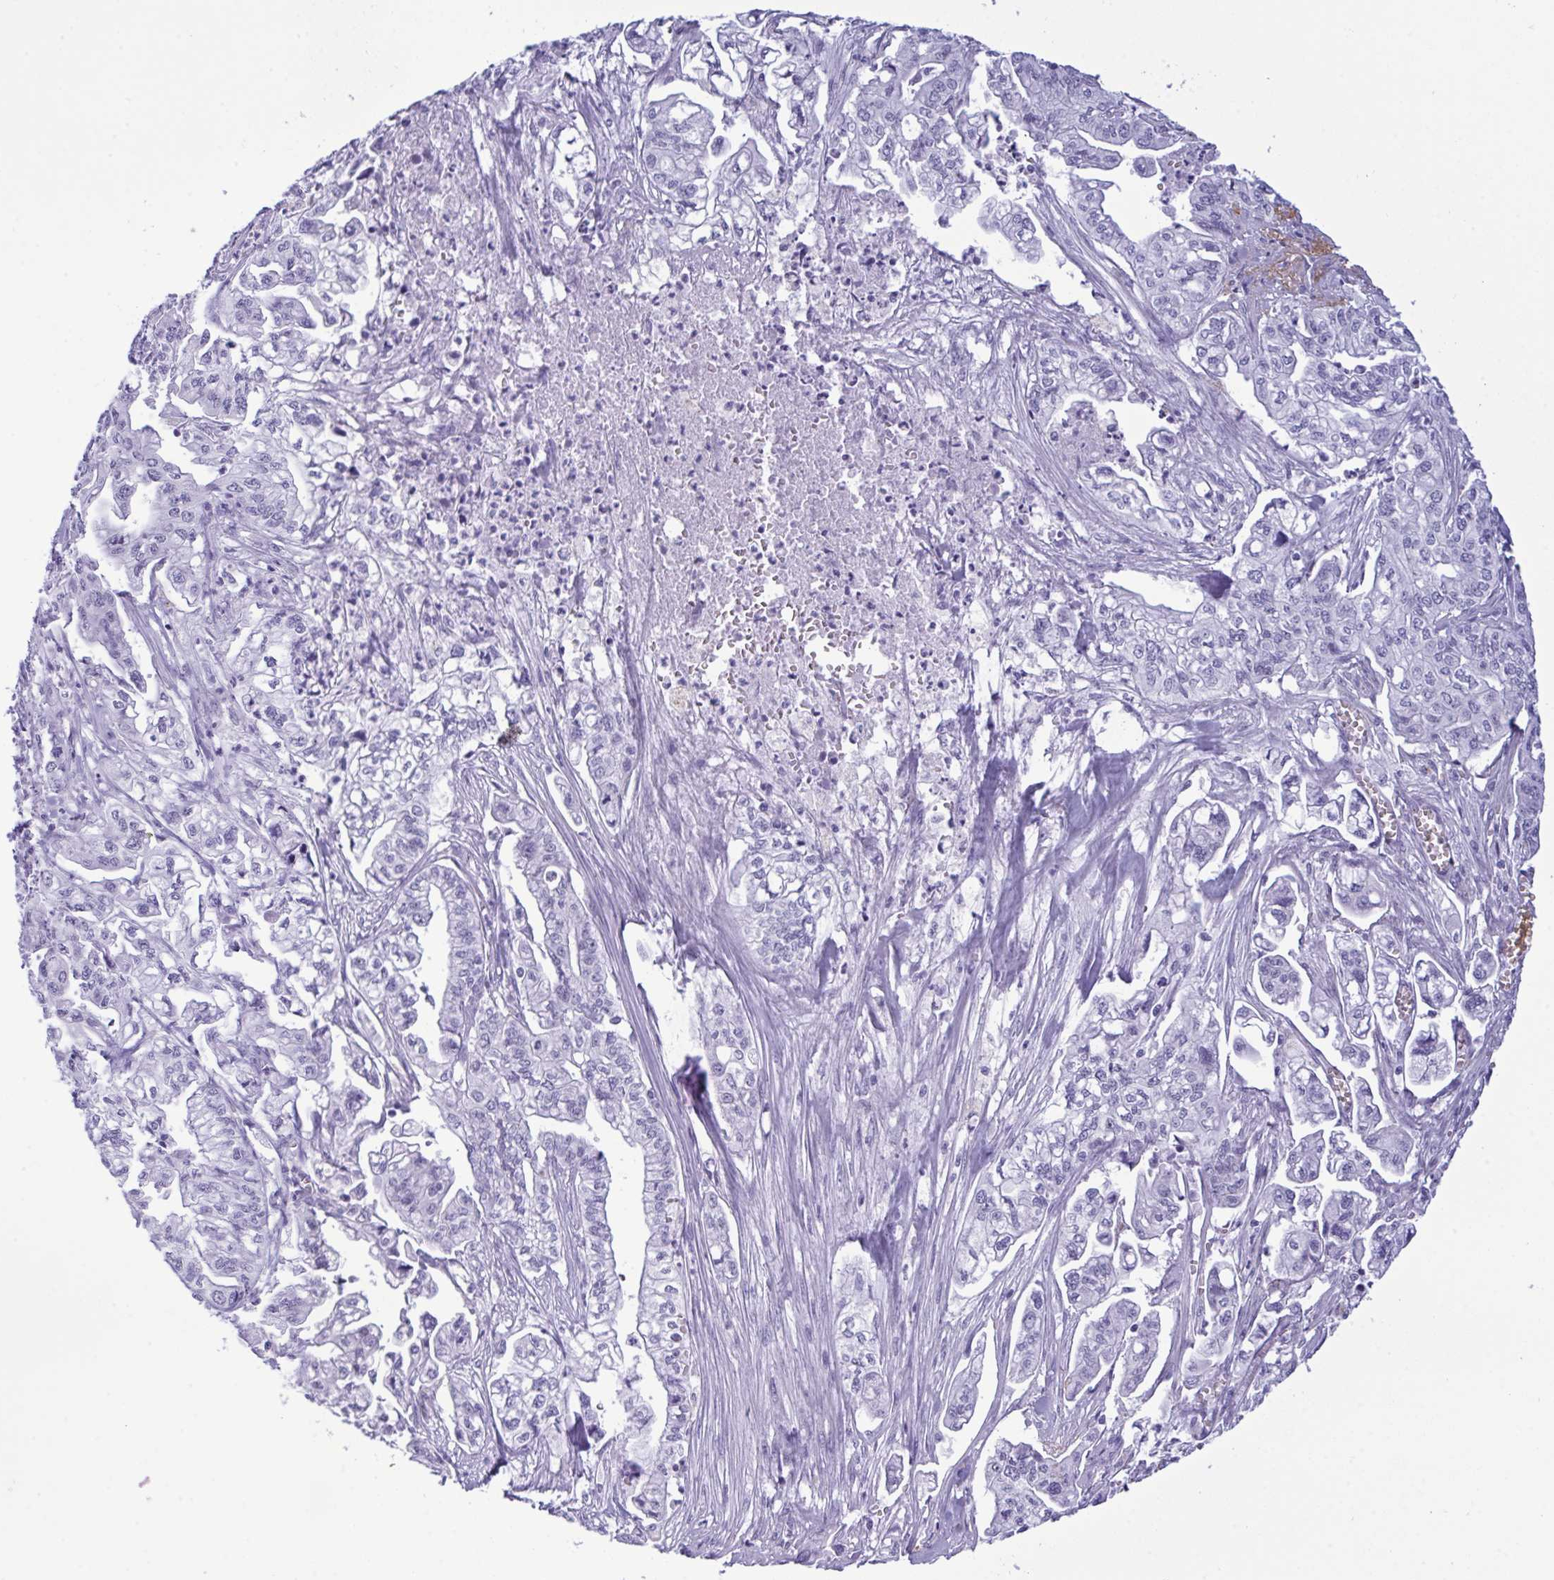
{"staining": {"intensity": "negative", "quantity": "none", "location": "none"}, "tissue": "pancreatic cancer", "cell_type": "Tumor cells", "image_type": "cancer", "snomed": [{"axis": "morphology", "description": "Adenocarcinoma, NOS"}, {"axis": "topography", "description": "Pancreas"}], "caption": "IHC histopathology image of neoplastic tissue: pancreatic cancer (adenocarcinoma) stained with DAB exhibits no significant protein staining in tumor cells. The staining is performed using DAB (3,3'-diaminobenzidine) brown chromogen with nuclei counter-stained in using hematoxylin.", "gene": "ELN", "patient": {"sex": "male", "age": 68}}